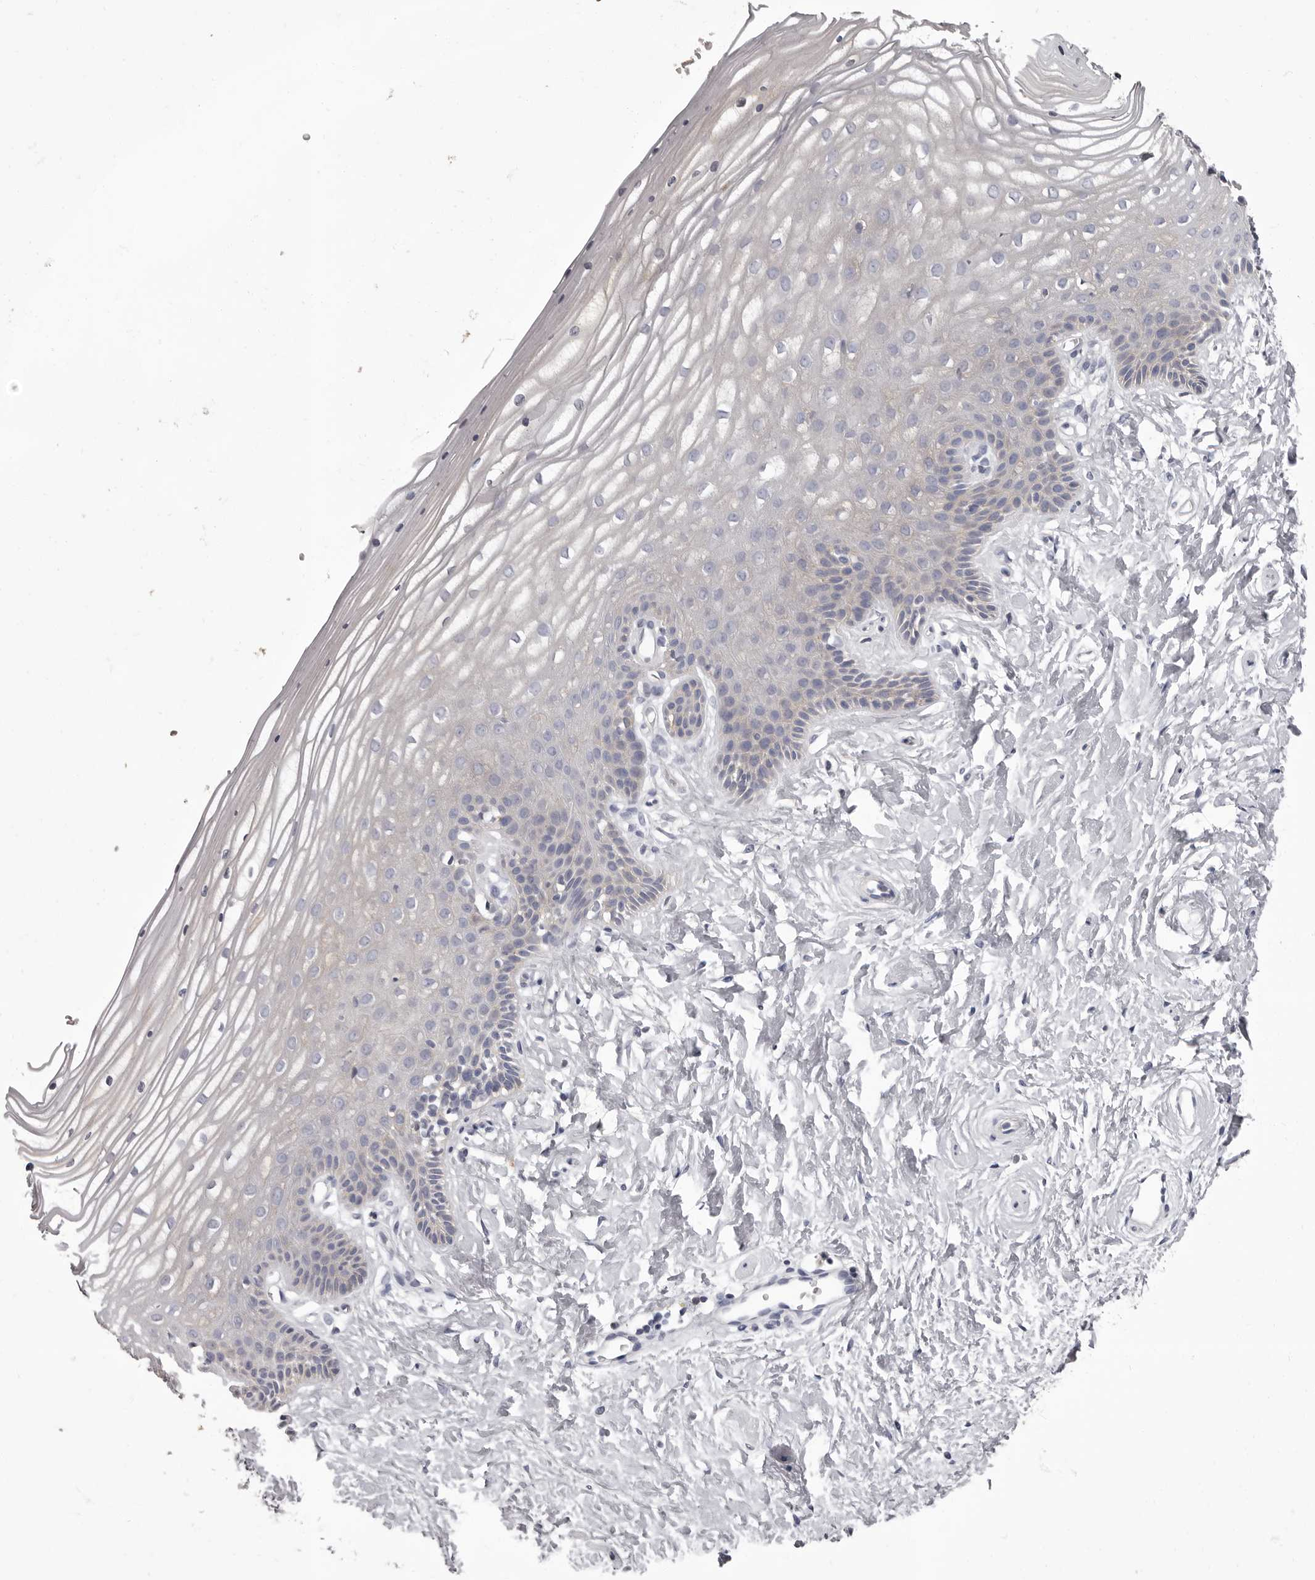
{"staining": {"intensity": "negative", "quantity": "none", "location": "none"}, "tissue": "vagina", "cell_type": "Squamous epithelial cells", "image_type": "normal", "snomed": [{"axis": "morphology", "description": "Normal tissue, NOS"}, {"axis": "topography", "description": "Vagina"}, {"axis": "topography", "description": "Cervix"}], "caption": "Immunohistochemistry (IHC) photomicrograph of unremarkable human vagina stained for a protein (brown), which exhibits no expression in squamous epithelial cells.", "gene": "APEH", "patient": {"sex": "female", "age": 40}}